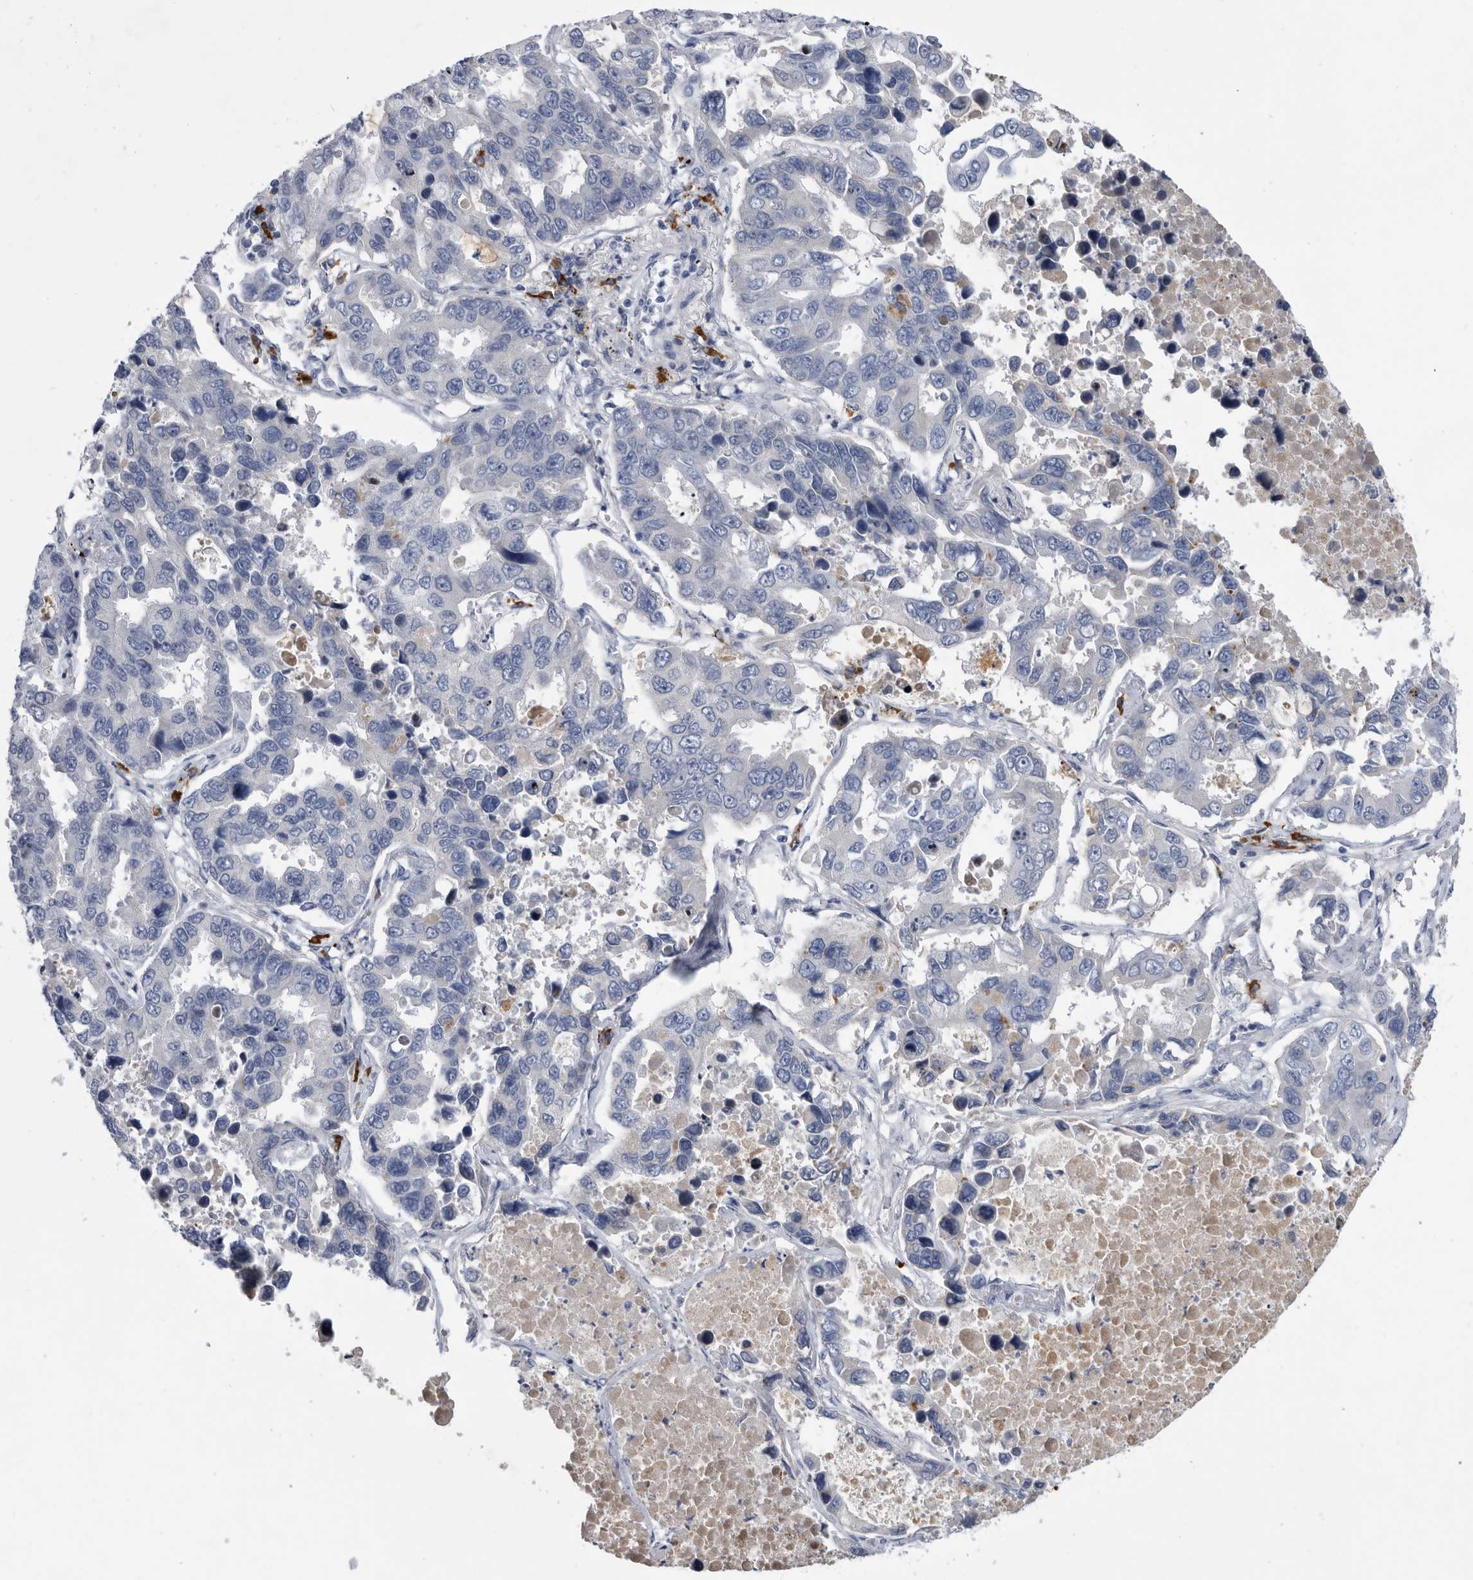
{"staining": {"intensity": "negative", "quantity": "none", "location": "none"}, "tissue": "lung cancer", "cell_type": "Tumor cells", "image_type": "cancer", "snomed": [{"axis": "morphology", "description": "Adenocarcinoma, NOS"}, {"axis": "topography", "description": "Lung"}], "caption": "Human lung cancer (adenocarcinoma) stained for a protein using IHC displays no staining in tumor cells.", "gene": "BTBD6", "patient": {"sex": "male", "age": 64}}